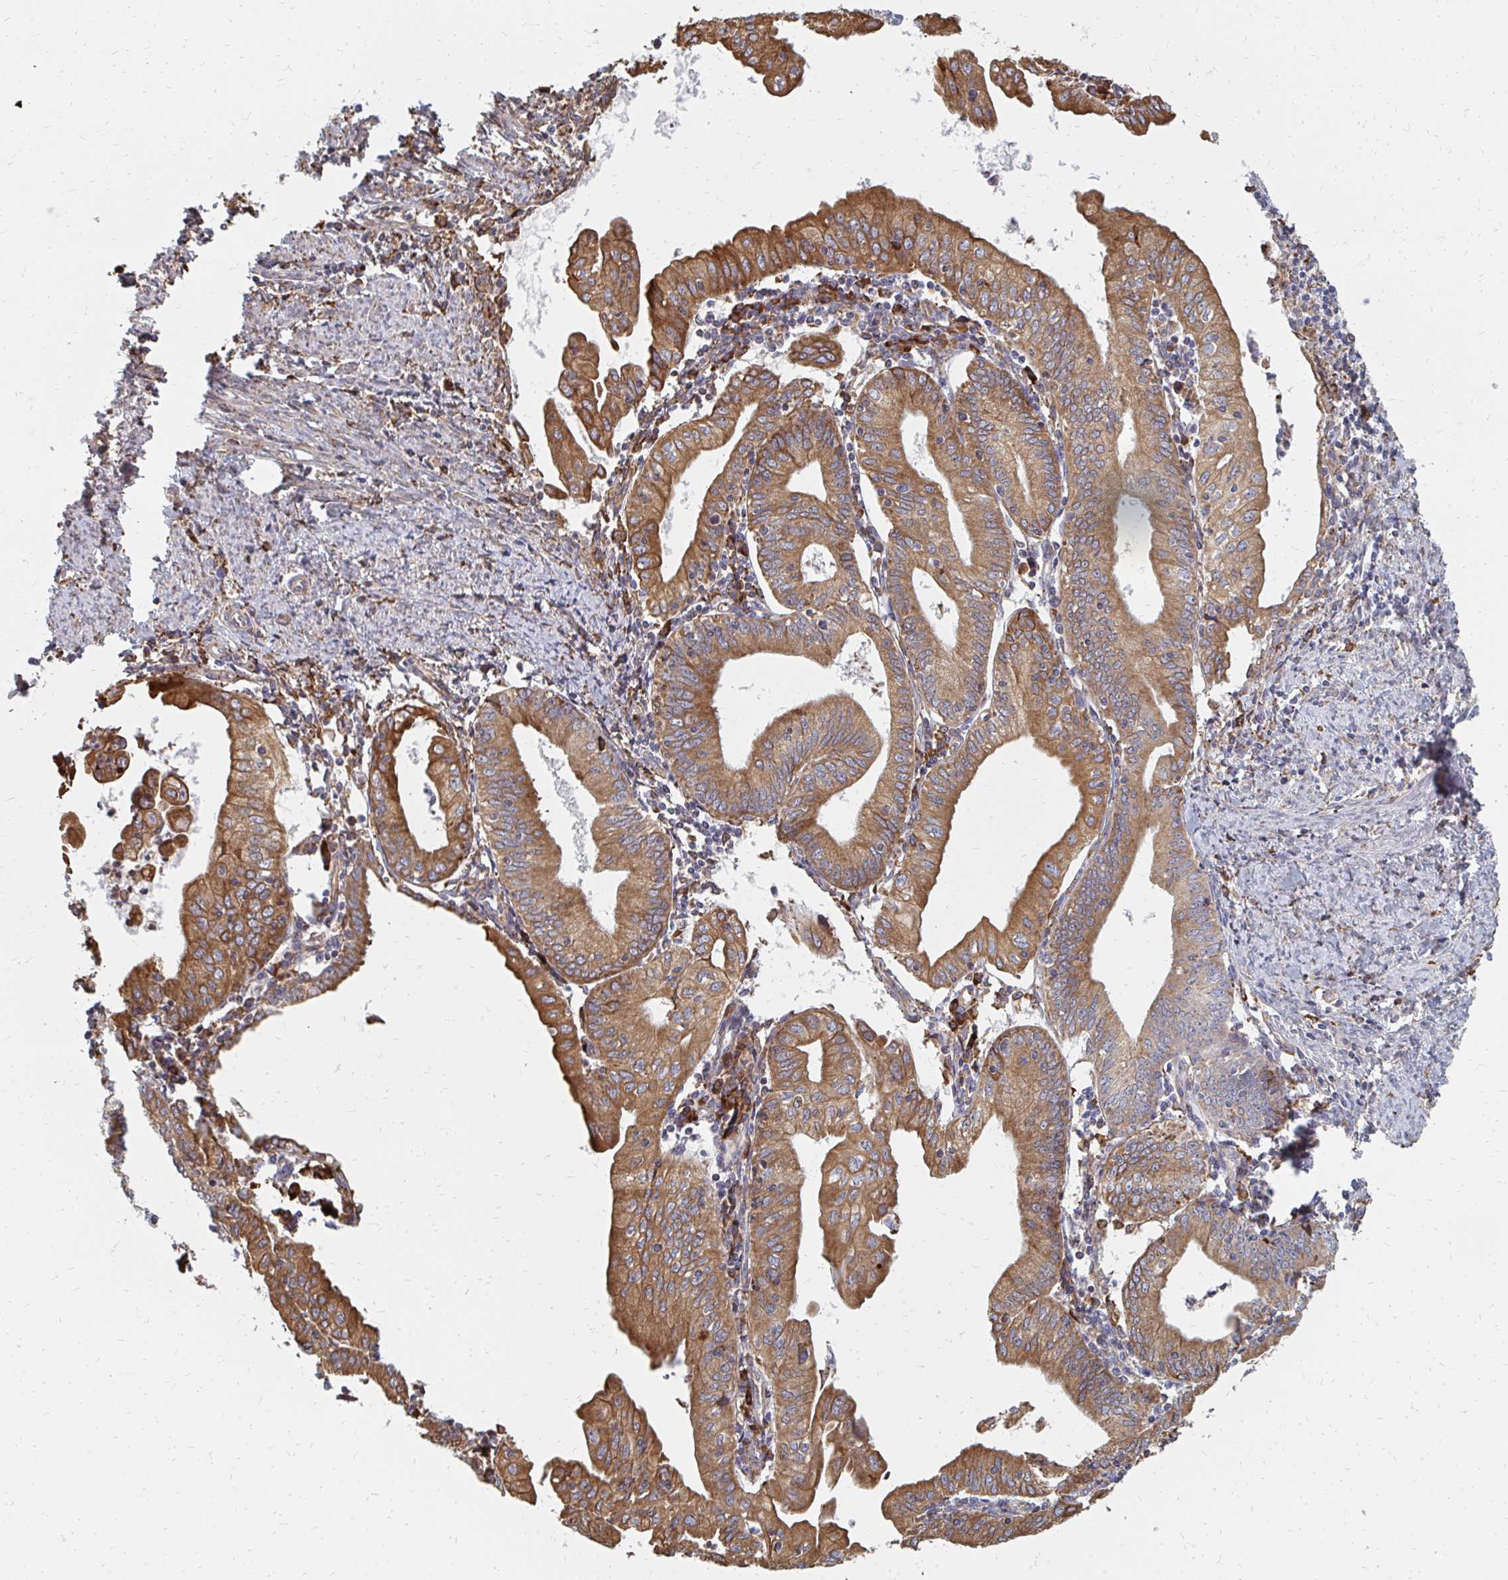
{"staining": {"intensity": "moderate", "quantity": ">75%", "location": "cytoplasmic/membranous"}, "tissue": "endometrial cancer", "cell_type": "Tumor cells", "image_type": "cancer", "snomed": [{"axis": "morphology", "description": "Adenocarcinoma, NOS"}, {"axis": "topography", "description": "Endometrium"}], "caption": "Immunohistochemistry histopathology image of neoplastic tissue: human adenocarcinoma (endometrial) stained using IHC shows medium levels of moderate protein expression localized specifically in the cytoplasmic/membranous of tumor cells, appearing as a cytoplasmic/membranous brown color.", "gene": "PPP1R13L", "patient": {"sex": "female", "age": 60}}